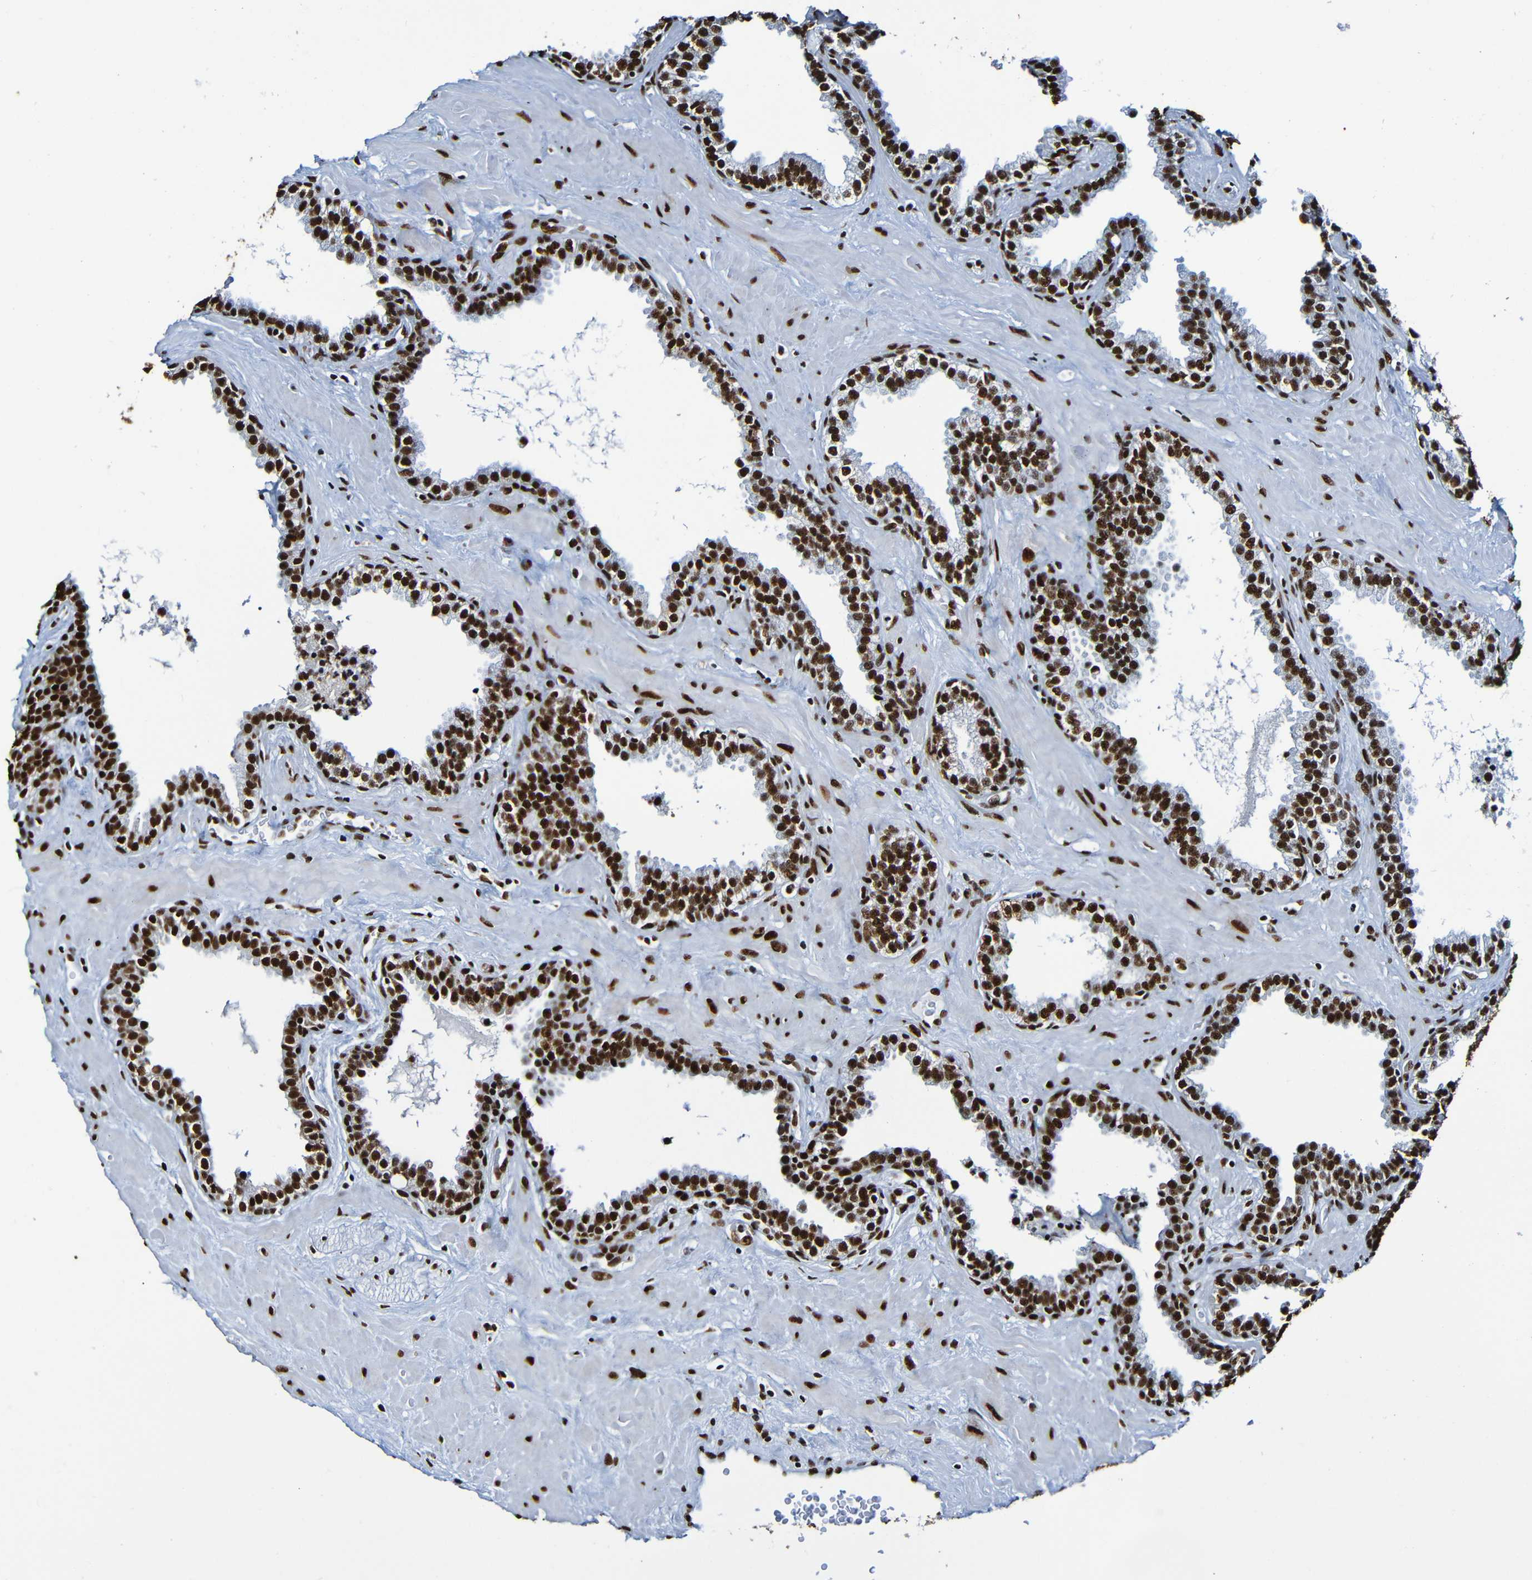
{"staining": {"intensity": "strong", "quantity": ">75%", "location": "nuclear"}, "tissue": "prostate", "cell_type": "Glandular cells", "image_type": "normal", "snomed": [{"axis": "morphology", "description": "Normal tissue, NOS"}, {"axis": "topography", "description": "Prostate"}], "caption": "Immunohistochemical staining of benign prostate demonstrates strong nuclear protein expression in about >75% of glandular cells.", "gene": "SRSF3", "patient": {"sex": "male", "age": 51}}